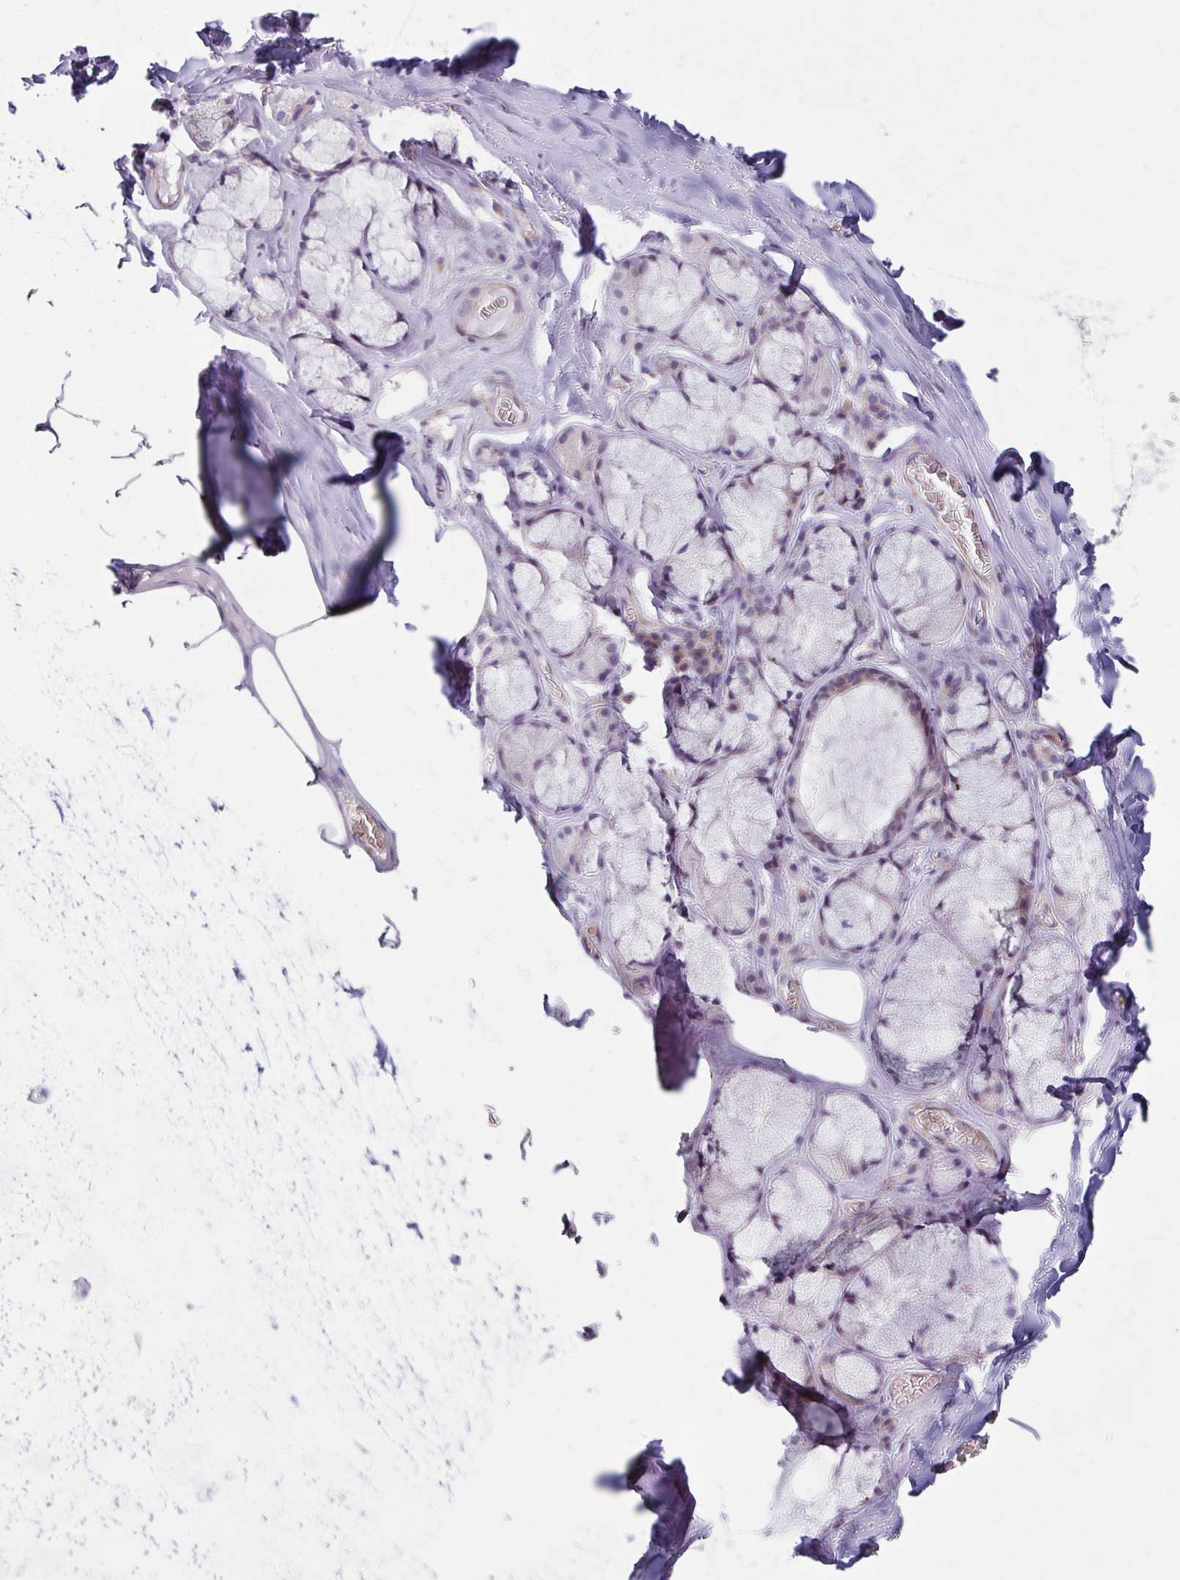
{"staining": {"intensity": "negative", "quantity": "none", "location": "none"}, "tissue": "adipose tissue", "cell_type": "Adipocytes", "image_type": "normal", "snomed": [{"axis": "morphology", "description": "Normal tissue, NOS"}, {"axis": "topography", "description": "Cartilage tissue"}, {"axis": "topography", "description": "Bronchus"}, {"axis": "topography", "description": "Peripheral nerve tissue"}], "caption": "Immunohistochemistry photomicrograph of normal human adipose tissue stained for a protein (brown), which reveals no expression in adipocytes.", "gene": "ANKRD62", "patient": {"sex": "male", "age": 67}}